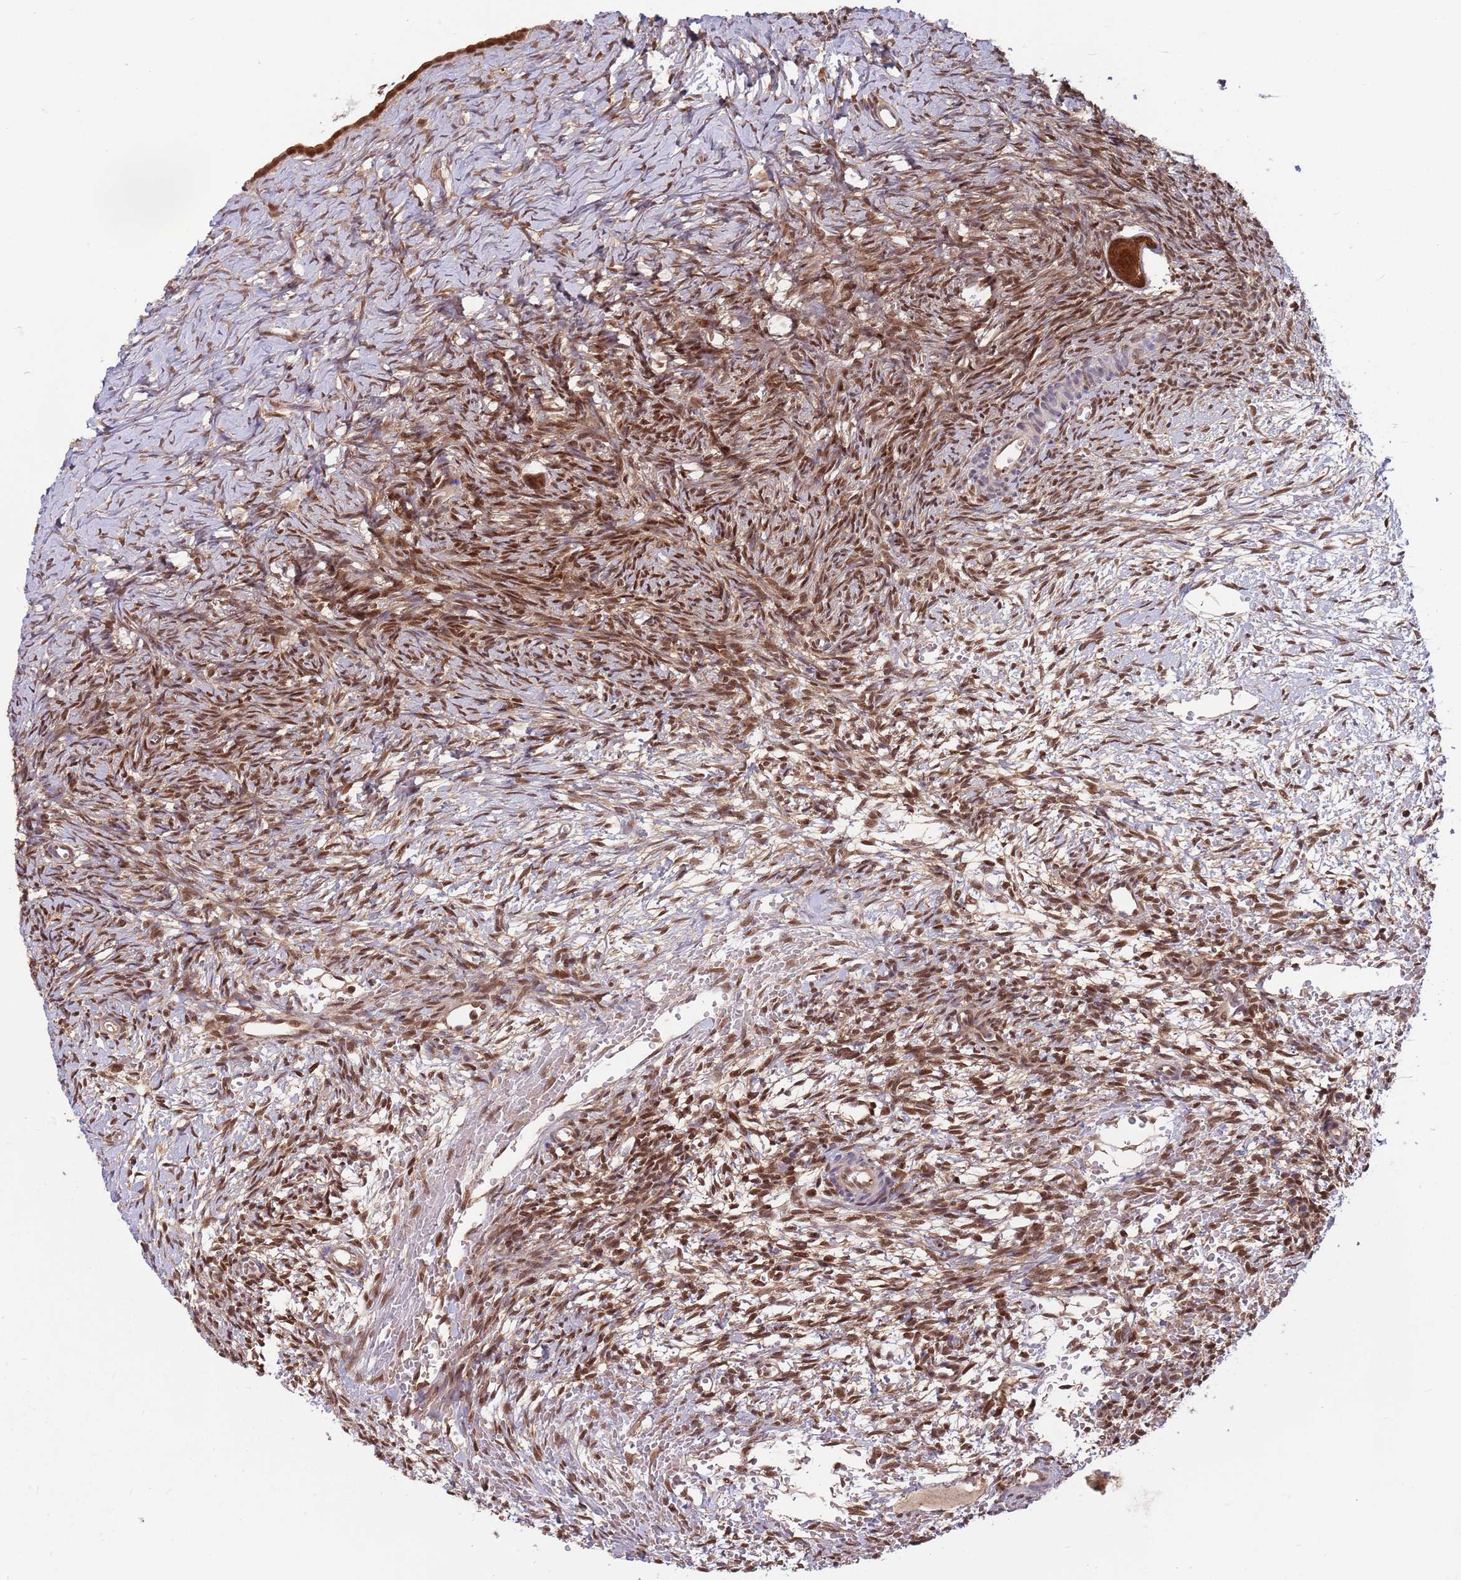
{"staining": {"intensity": "strong", "quantity": ">75%", "location": "cytoplasmic/membranous,nuclear"}, "tissue": "ovary", "cell_type": "Follicle cells", "image_type": "normal", "snomed": [{"axis": "morphology", "description": "Normal tissue, NOS"}, {"axis": "topography", "description": "Ovary"}], "caption": "Strong cytoplasmic/membranous,nuclear protein staining is appreciated in about >75% of follicle cells in ovary. The protein is stained brown, and the nuclei are stained in blue (DAB IHC with brightfield microscopy, high magnification).", "gene": "SALL1", "patient": {"sex": "female", "age": 39}}